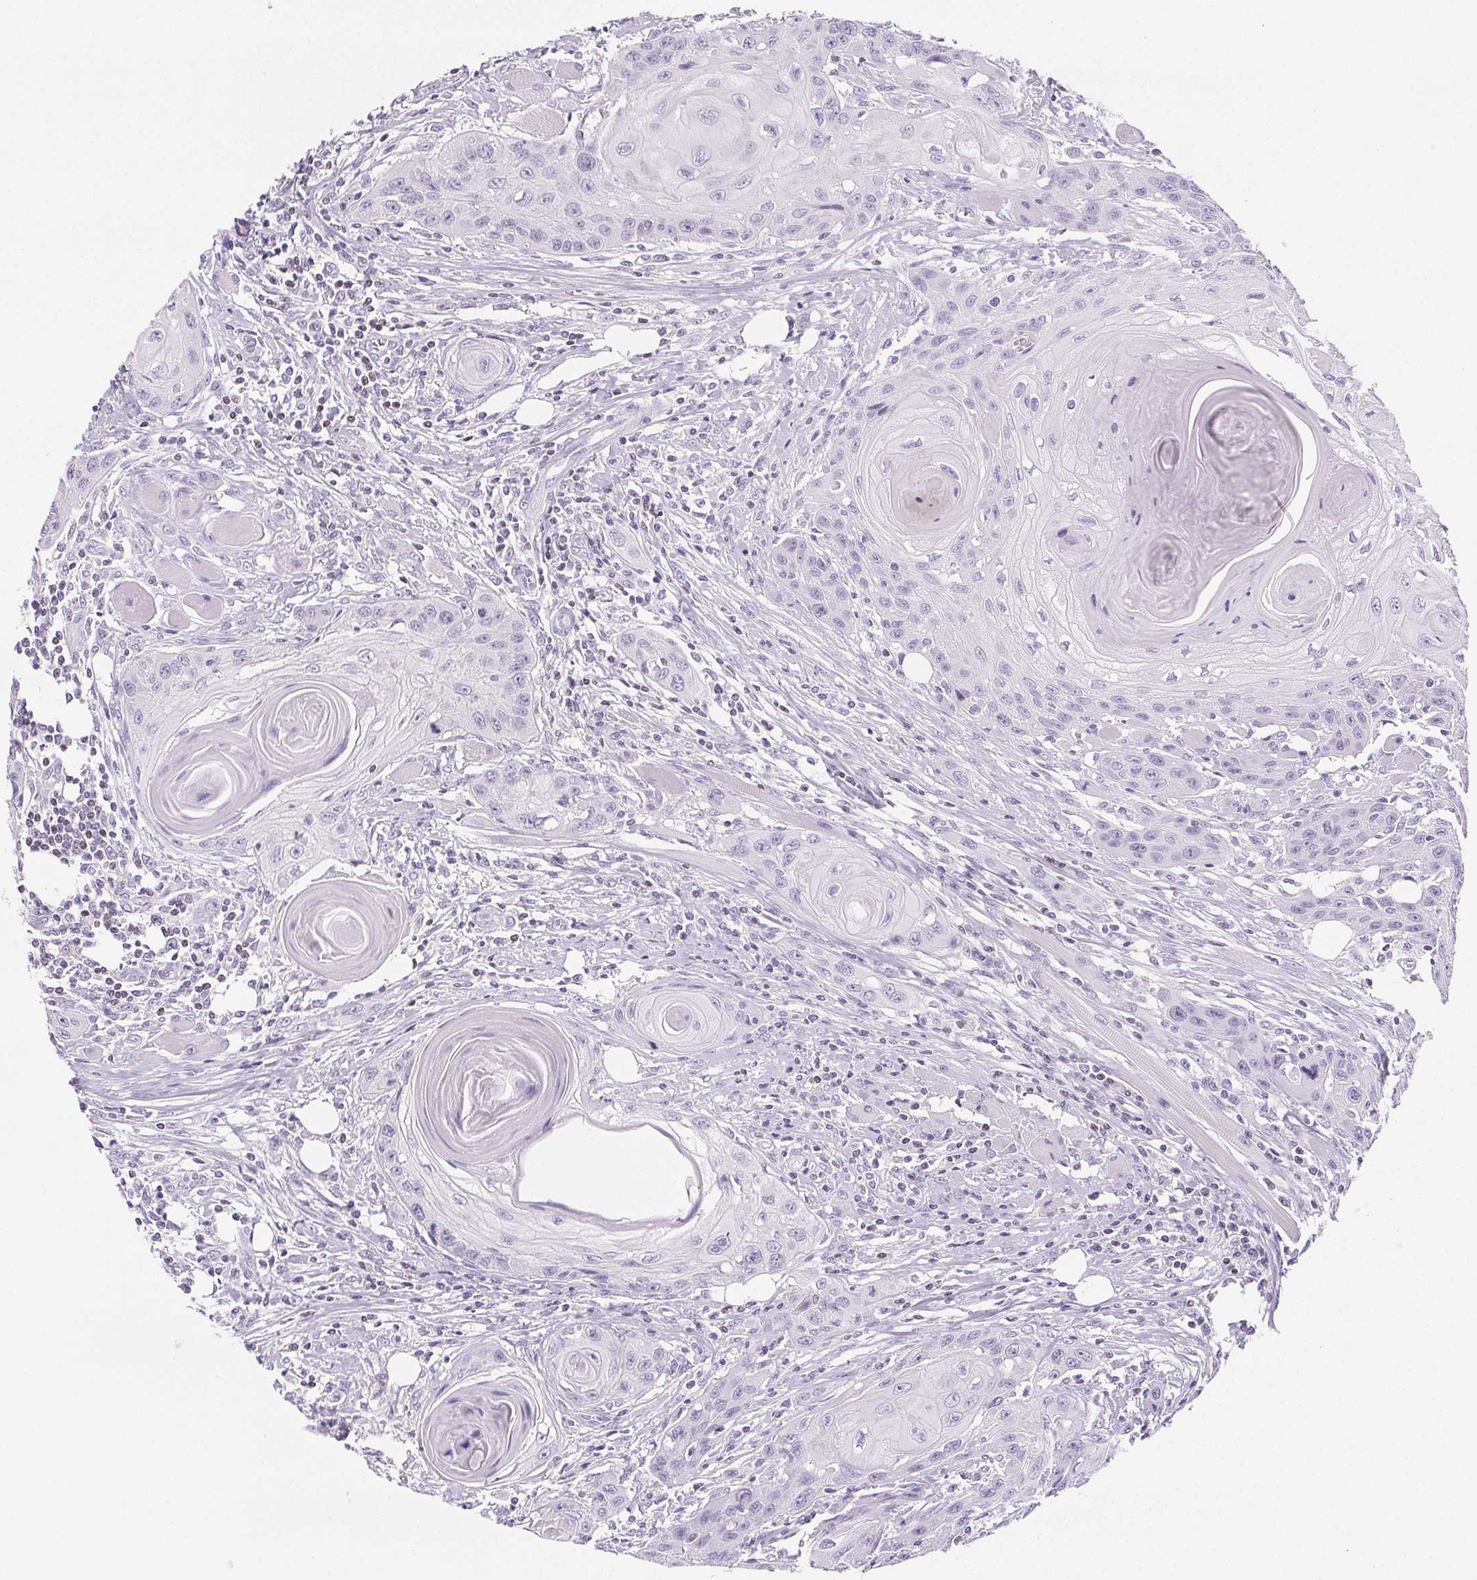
{"staining": {"intensity": "negative", "quantity": "none", "location": "none"}, "tissue": "head and neck cancer", "cell_type": "Tumor cells", "image_type": "cancer", "snomed": [{"axis": "morphology", "description": "Squamous cell carcinoma, NOS"}, {"axis": "topography", "description": "Oral tissue"}, {"axis": "topography", "description": "Head-Neck"}], "caption": "Tumor cells are negative for brown protein staining in head and neck cancer.", "gene": "BEND2", "patient": {"sex": "male", "age": 58}}